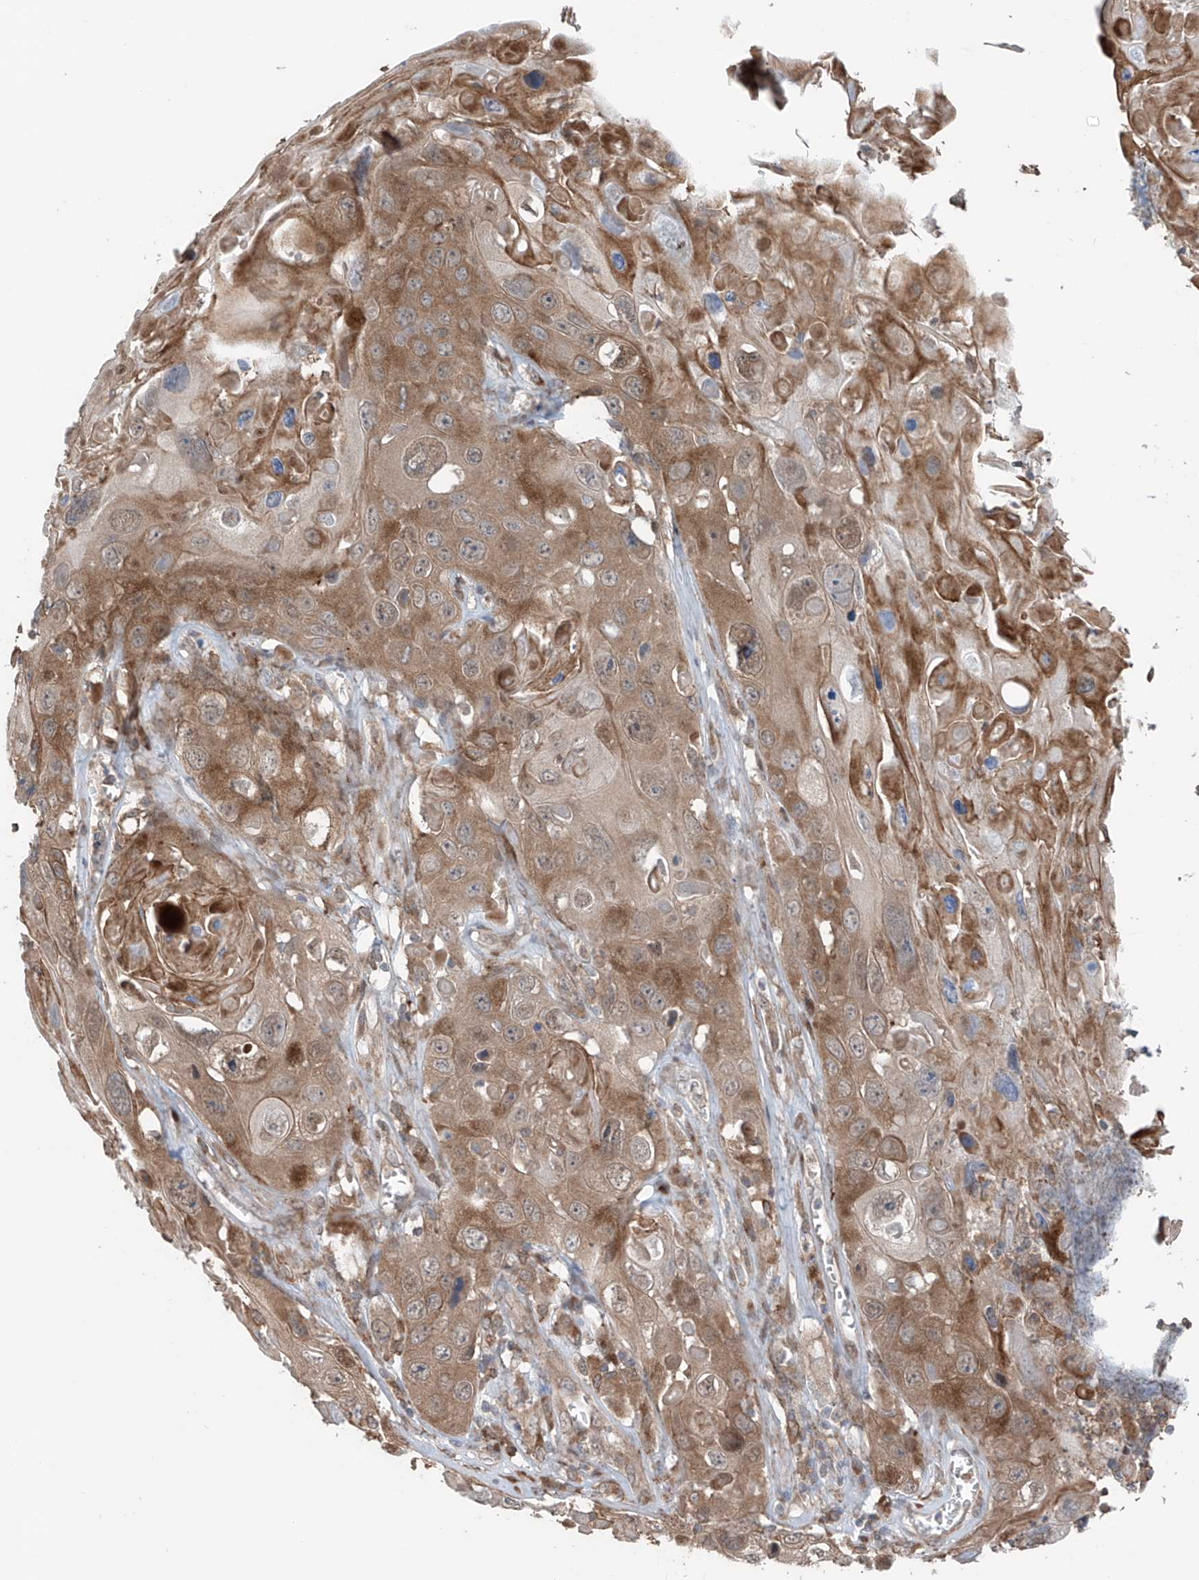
{"staining": {"intensity": "moderate", "quantity": "25%-75%", "location": "cytoplasmic/membranous,nuclear"}, "tissue": "skin cancer", "cell_type": "Tumor cells", "image_type": "cancer", "snomed": [{"axis": "morphology", "description": "Squamous cell carcinoma, NOS"}, {"axis": "topography", "description": "Skin"}], "caption": "Tumor cells demonstrate moderate cytoplasmic/membranous and nuclear staining in approximately 25%-75% of cells in squamous cell carcinoma (skin). Ihc stains the protein in brown and the nuclei are stained blue.", "gene": "SAMD3", "patient": {"sex": "male", "age": 55}}